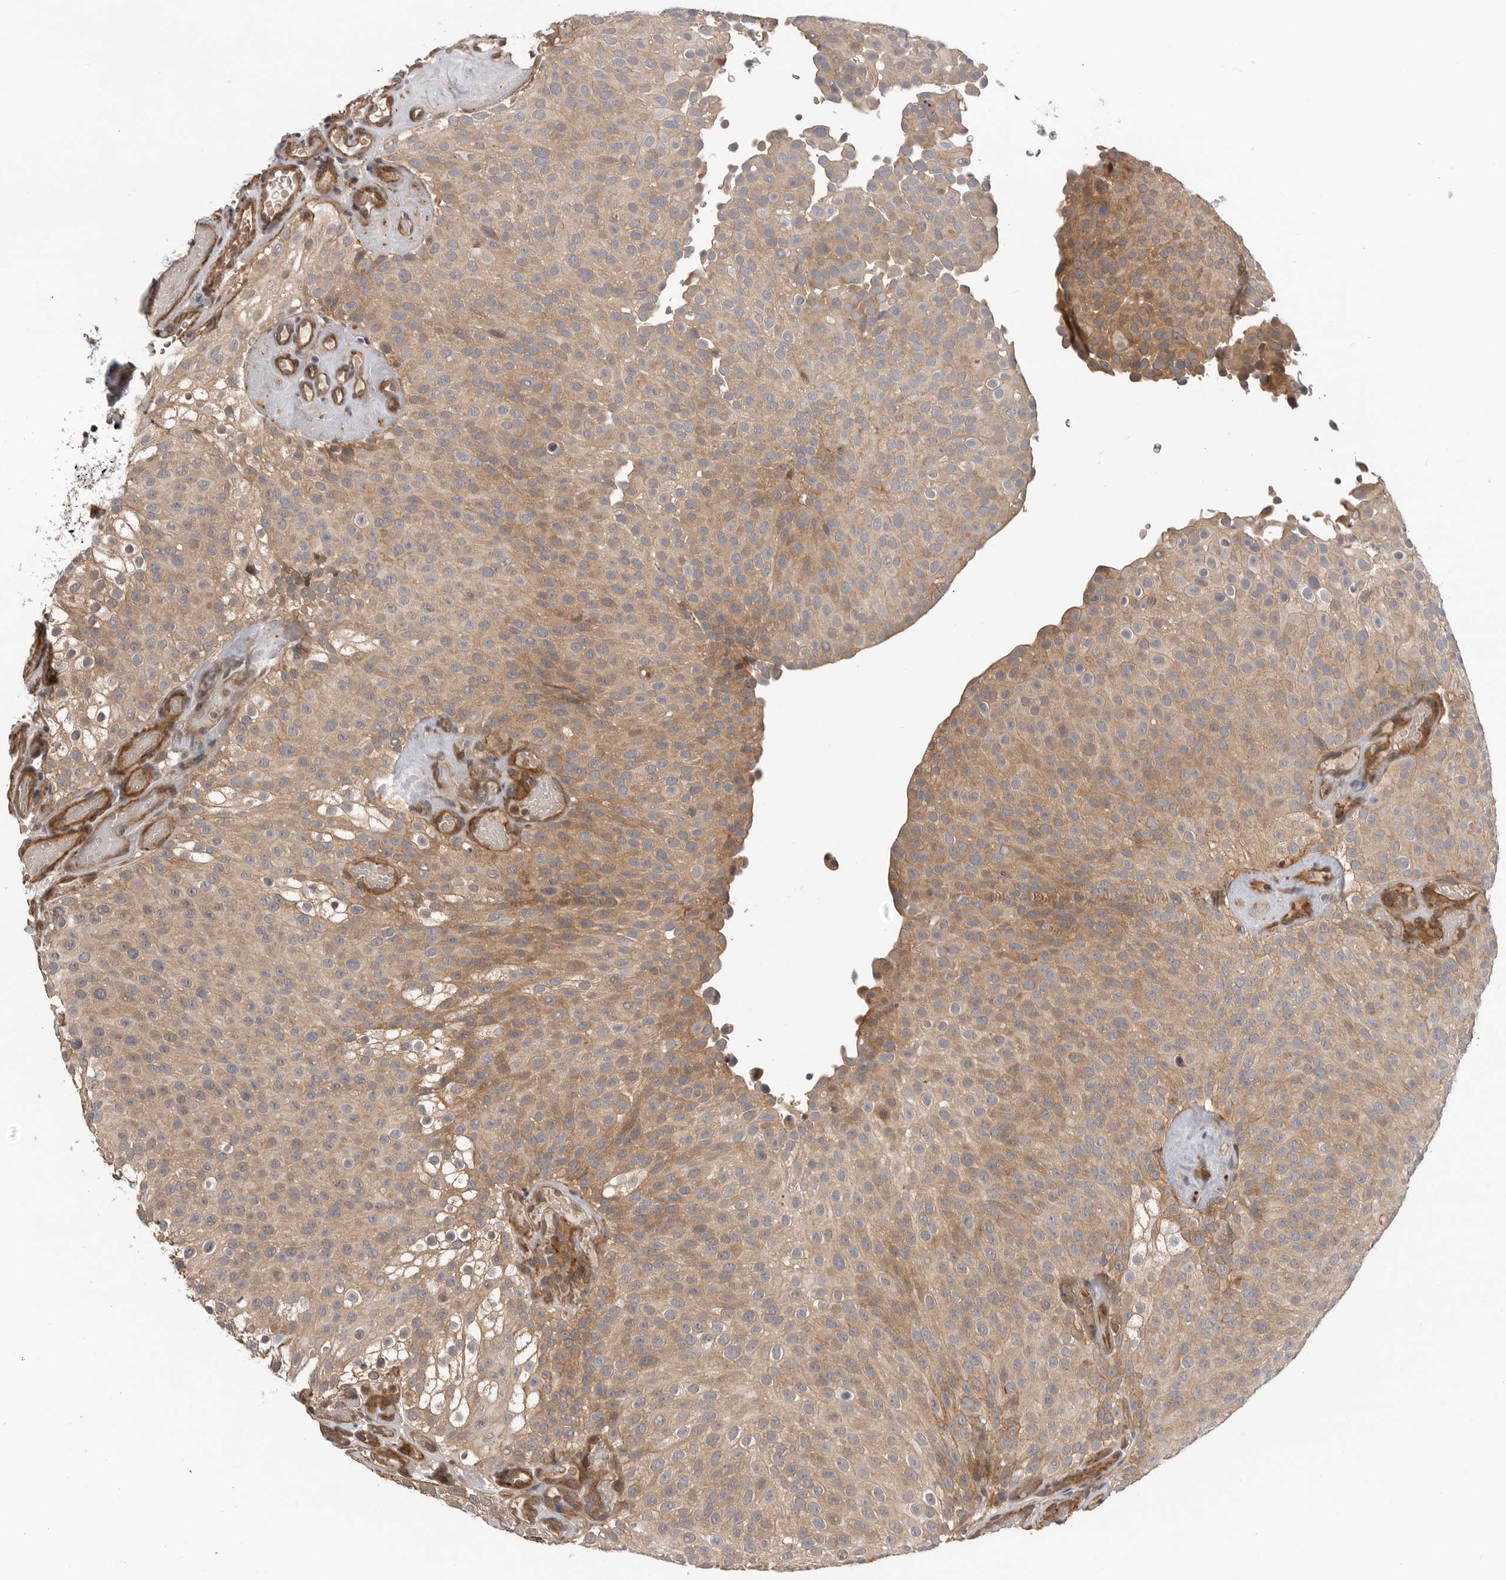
{"staining": {"intensity": "weak", "quantity": ">75%", "location": "cytoplasmic/membranous"}, "tissue": "urothelial cancer", "cell_type": "Tumor cells", "image_type": "cancer", "snomed": [{"axis": "morphology", "description": "Urothelial carcinoma, Low grade"}, {"axis": "topography", "description": "Urinary bladder"}], "caption": "Immunohistochemical staining of urothelial cancer reveals low levels of weak cytoplasmic/membranous protein expression in about >75% of tumor cells.", "gene": "TRIM56", "patient": {"sex": "male", "age": 78}}